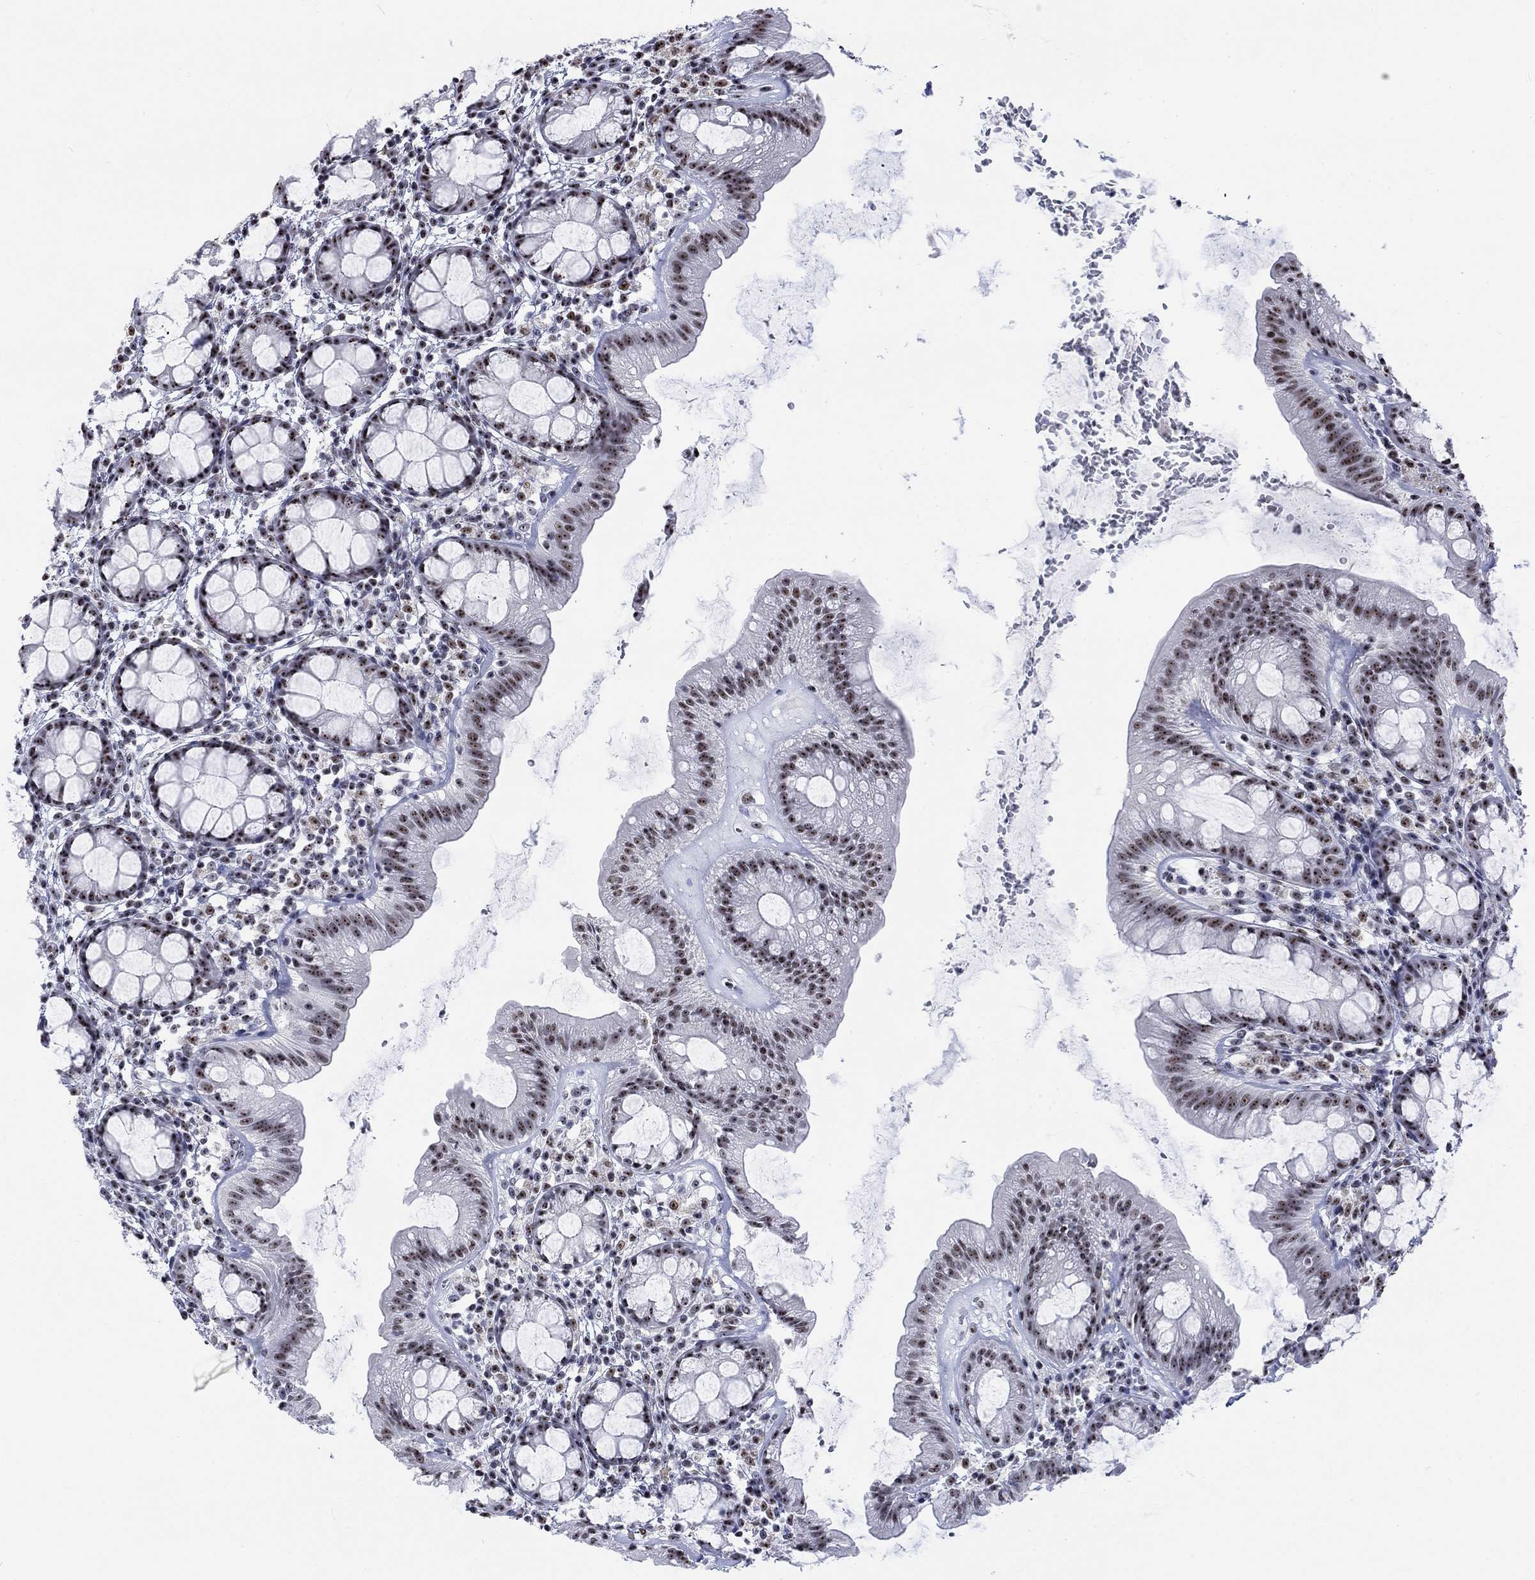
{"staining": {"intensity": "moderate", "quantity": "25%-75%", "location": "nuclear"}, "tissue": "rectum", "cell_type": "Glandular cells", "image_type": "normal", "snomed": [{"axis": "morphology", "description": "Normal tissue, NOS"}, {"axis": "topography", "description": "Rectum"}], "caption": "IHC of unremarkable rectum exhibits medium levels of moderate nuclear expression in about 25%-75% of glandular cells. The protein of interest is stained brown, and the nuclei are stained in blue (DAB IHC with brightfield microscopy, high magnification).", "gene": "CSRNP3", "patient": {"sex": "male", "age": 57}}